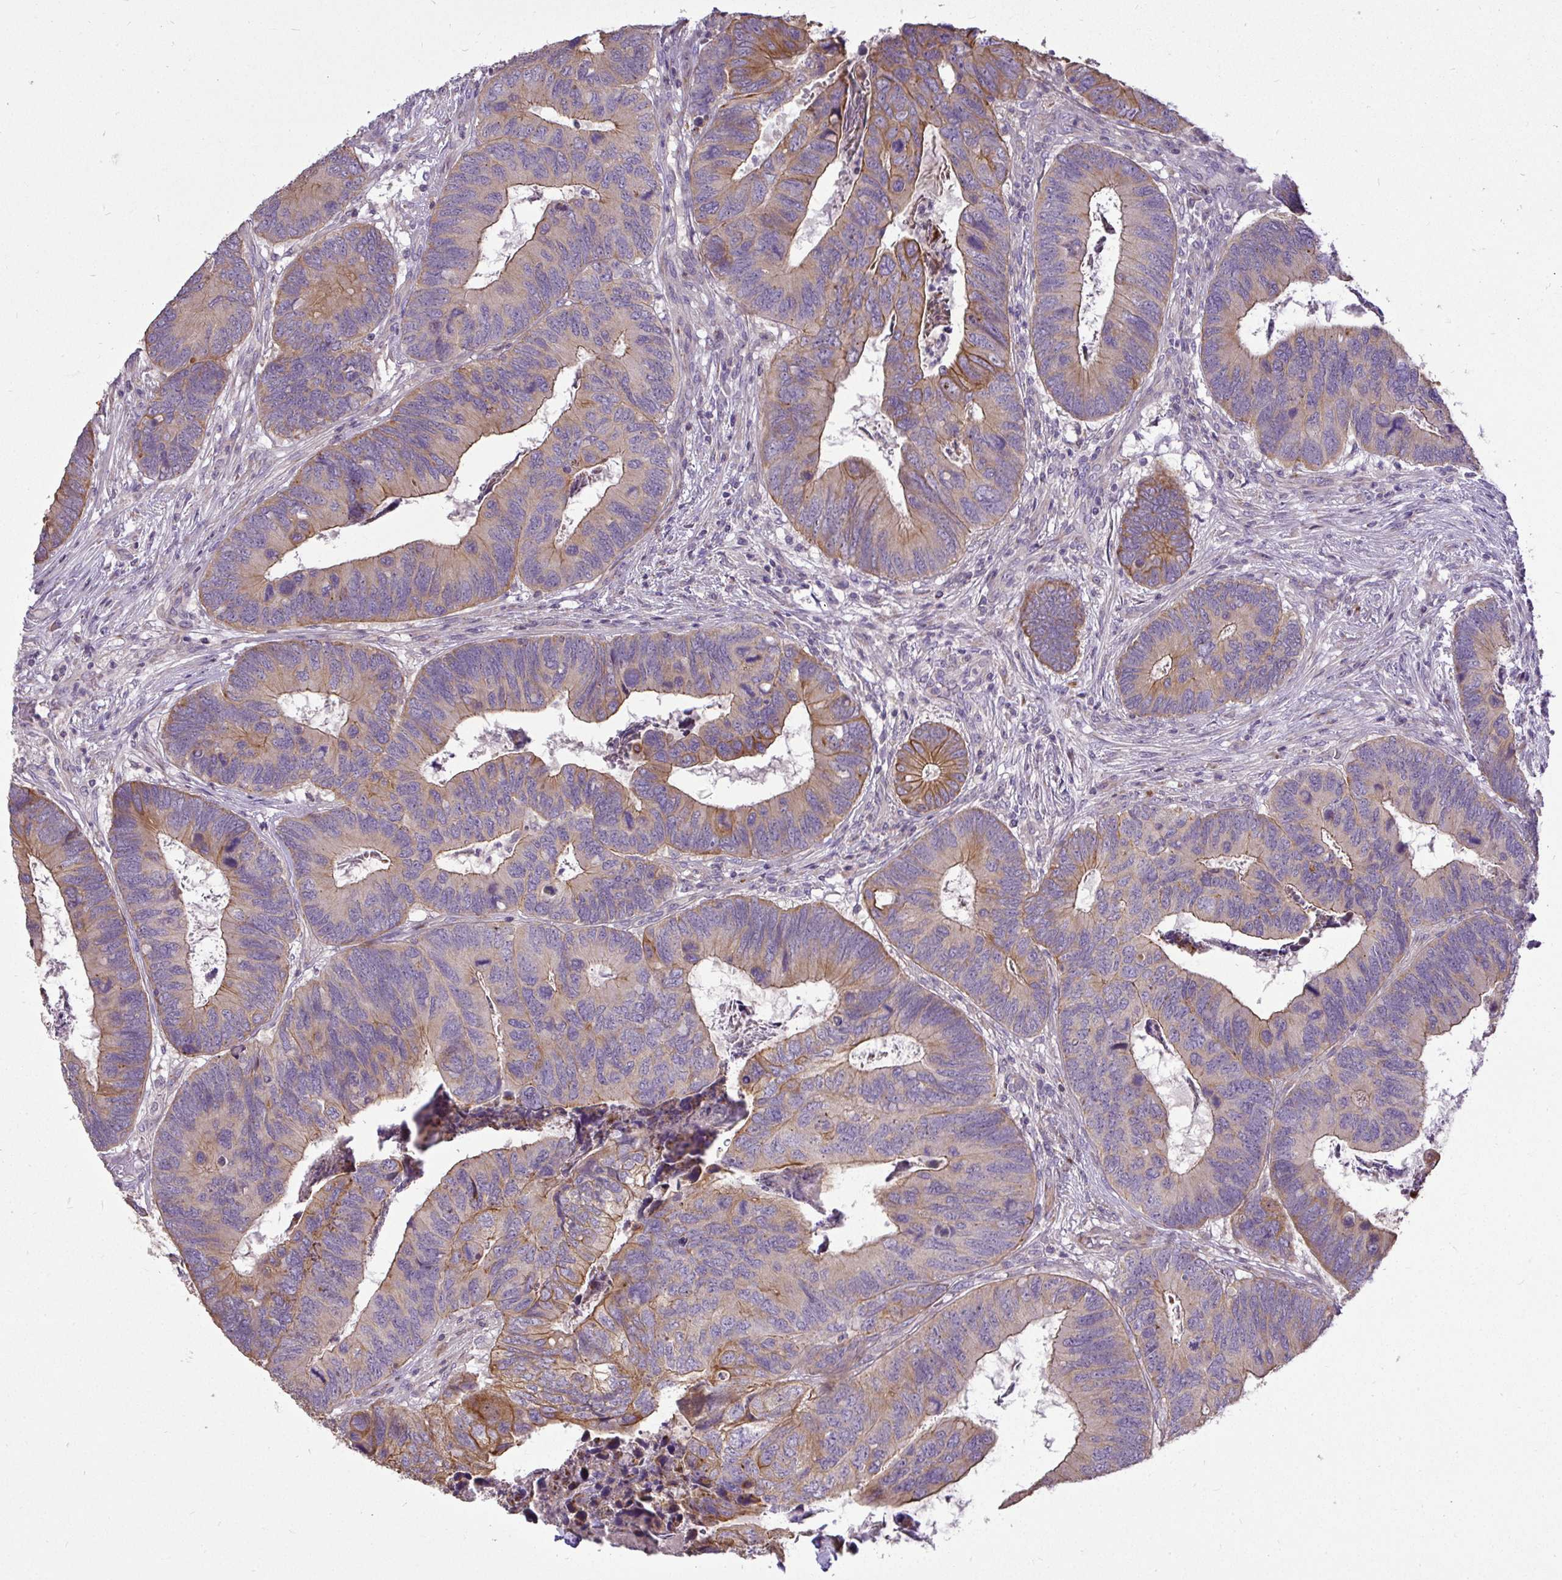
{"staining": {"intensity": "moderate", "quantity": "<25%", "location": "cytoplasmic/membranous"}, "tissue": "colorectal cancer", "cell_type": "Tumor cells", "image_type": "cancer", "snomed": [{"axis": "morphology", "description": "Adenocarcinoma, NOS"}, {"axis": "topography", "description": "Colon"}], "caption": "The micrograph displays staining of colorectal cancer (adenocarcinoma), revealing moderate cytoplasmic/membranous protein positivity (brown color) within tumor cells.", "gene": "STRIP1", "patient": {"sex": "female", "age": 67}}